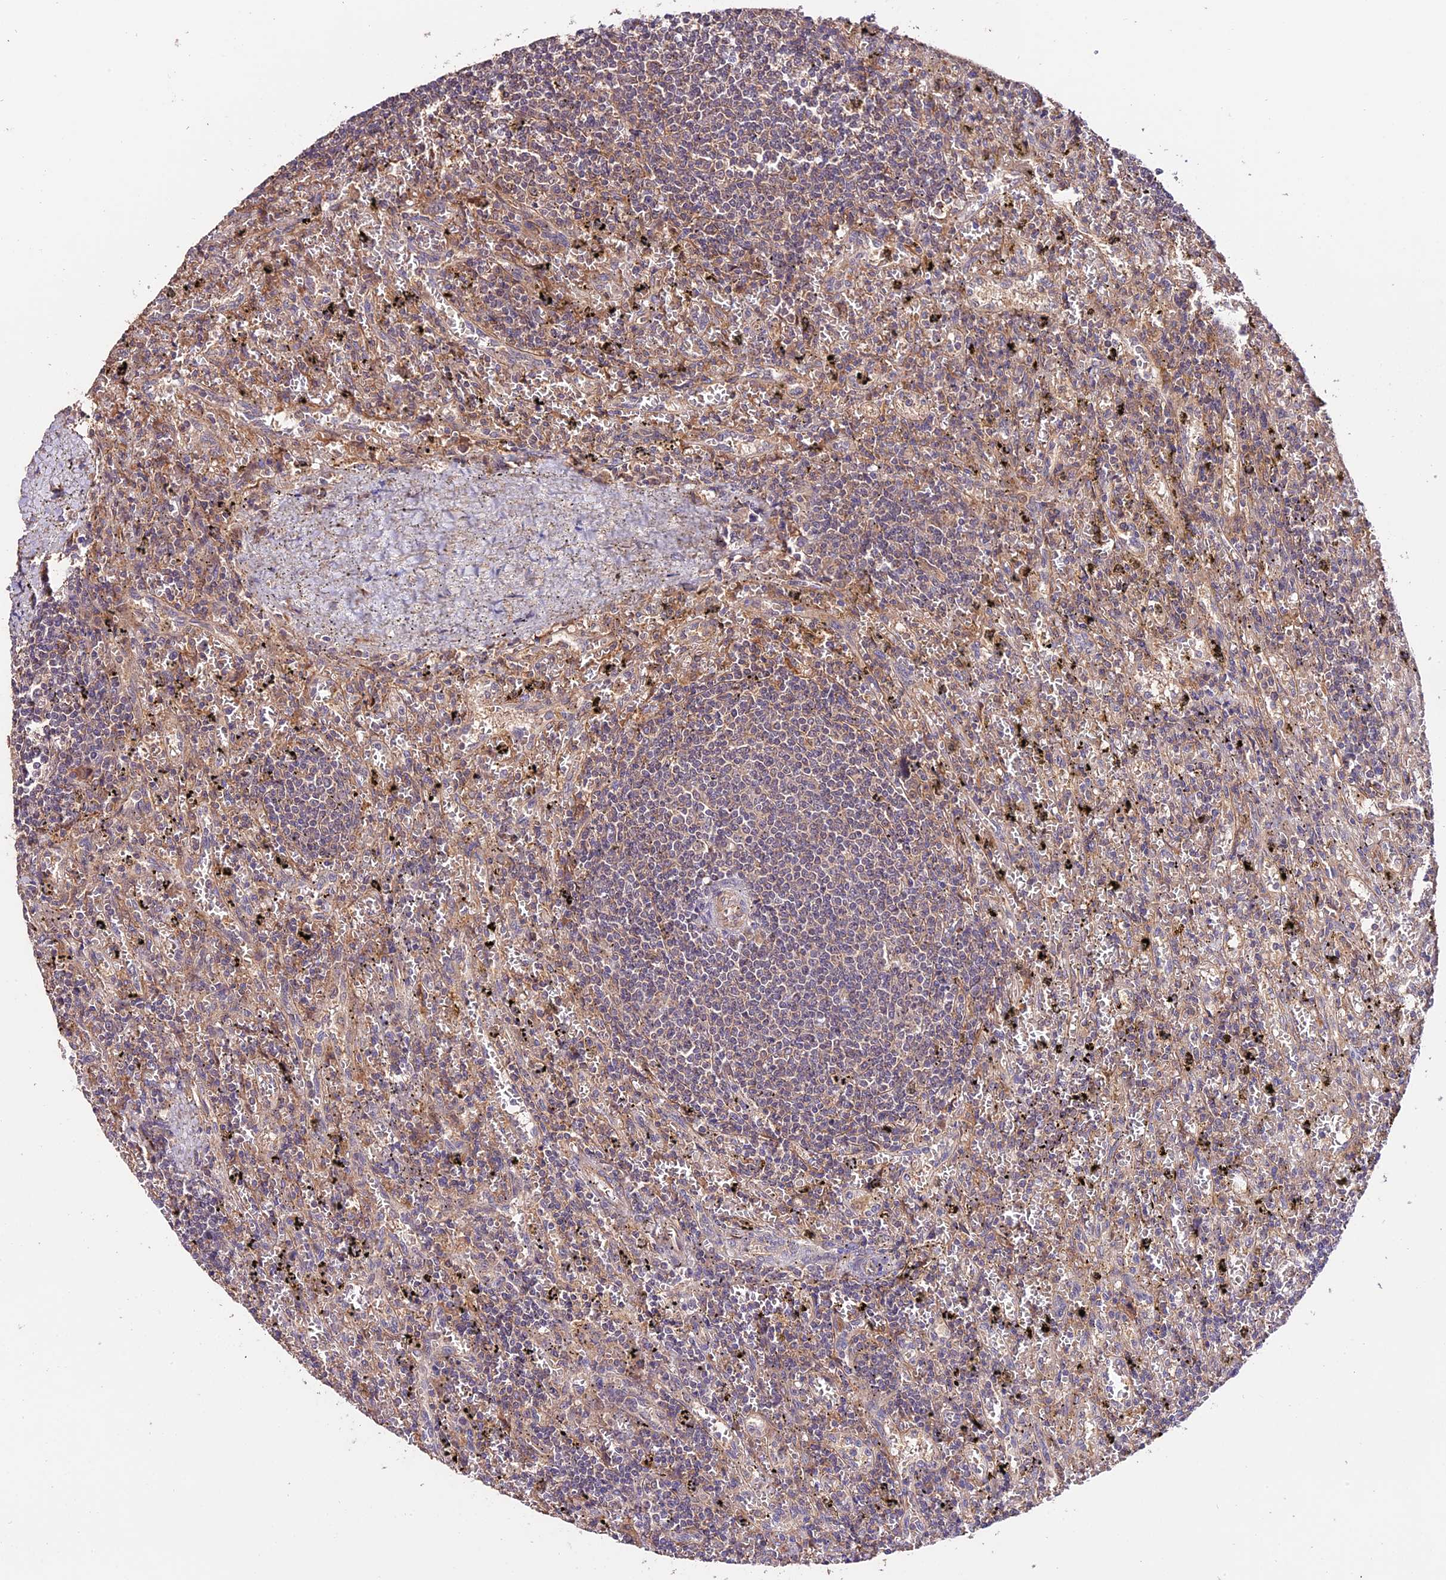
{"staining": {"intensity": "weak", "quantity": "25%-75%", "location": "cytoplasmic/membranous"}, "tissue": "lymphoma", "cell_type": "Tumor cells", "image_type": "cancer", "snomed": [{"axis": "morphology", "description": "Malignant lymphoma, non-Hodgkin's type, Low grade"}, {"axis": "topography", "description": "Spleen"}], "caption": "Lymphoma tissue displays weak cytoplasmic/membranous staining in about 25%-75% of tumor cells (DAB (3,3'-diaminobenzidine) IHC with brightfield microscopy, high magnification).", "gene": "CES3", "patient": {"sex": "male", "age": 76}}